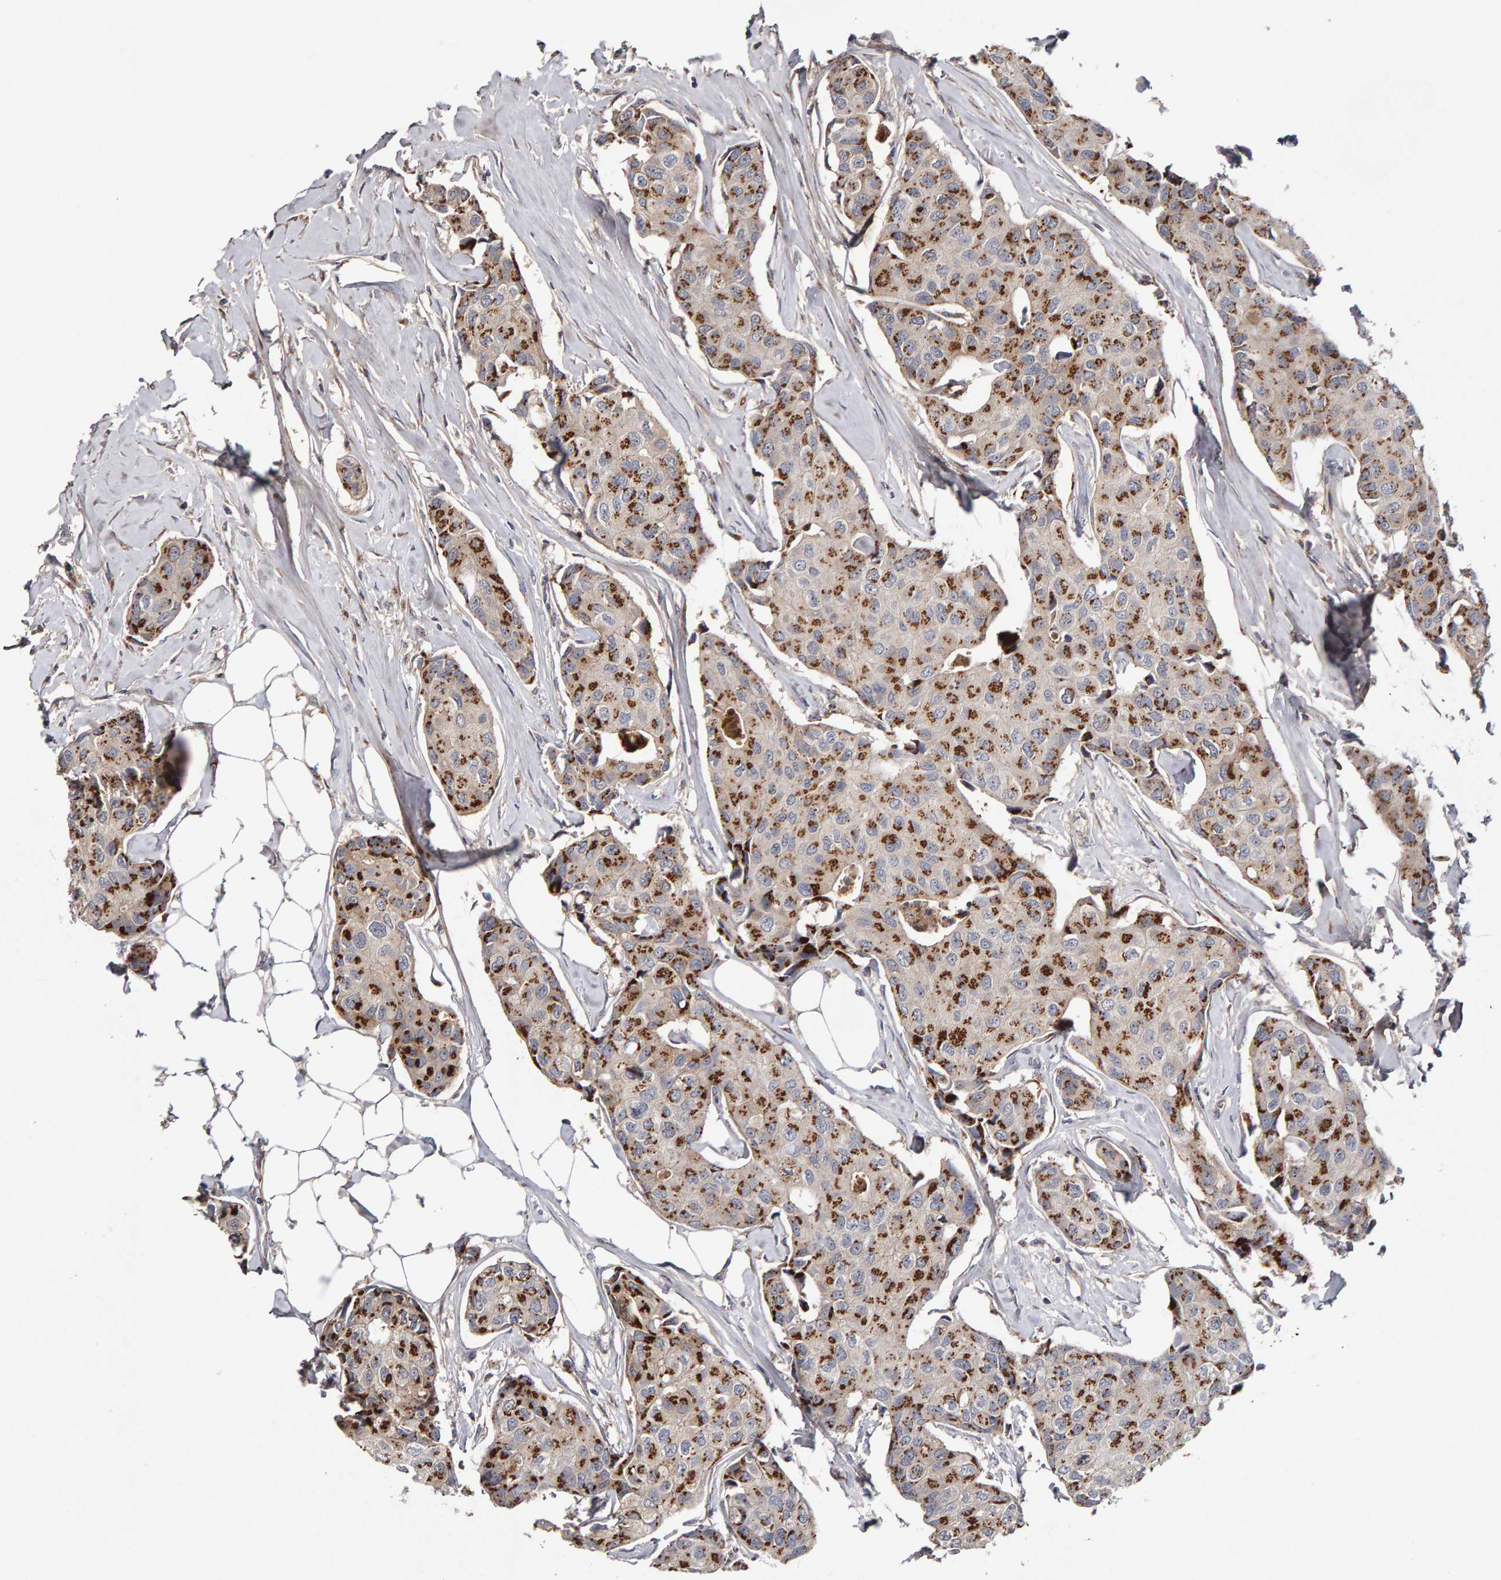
{"staining": {"intensity": "strong", "quantity": ">75%", "location": "cytoplasmic/membranous"}, "tissue": "breast cancer", "cell_type": "Tumor cells", "image_type": "cancer", "snomed": [{"axis": "morphology", "description": "Duct carcinoma"}, {"axis": "topography", "description": "Breast"}], "caption": "Protein staining by IHC exhibits strong cytoplasmic/membranous expression in approximately >75% of tumor cells in invasive ductal carcinoma (breast).", "gene": "CANT1", "patient": {"sex": "female", "age": 80}}